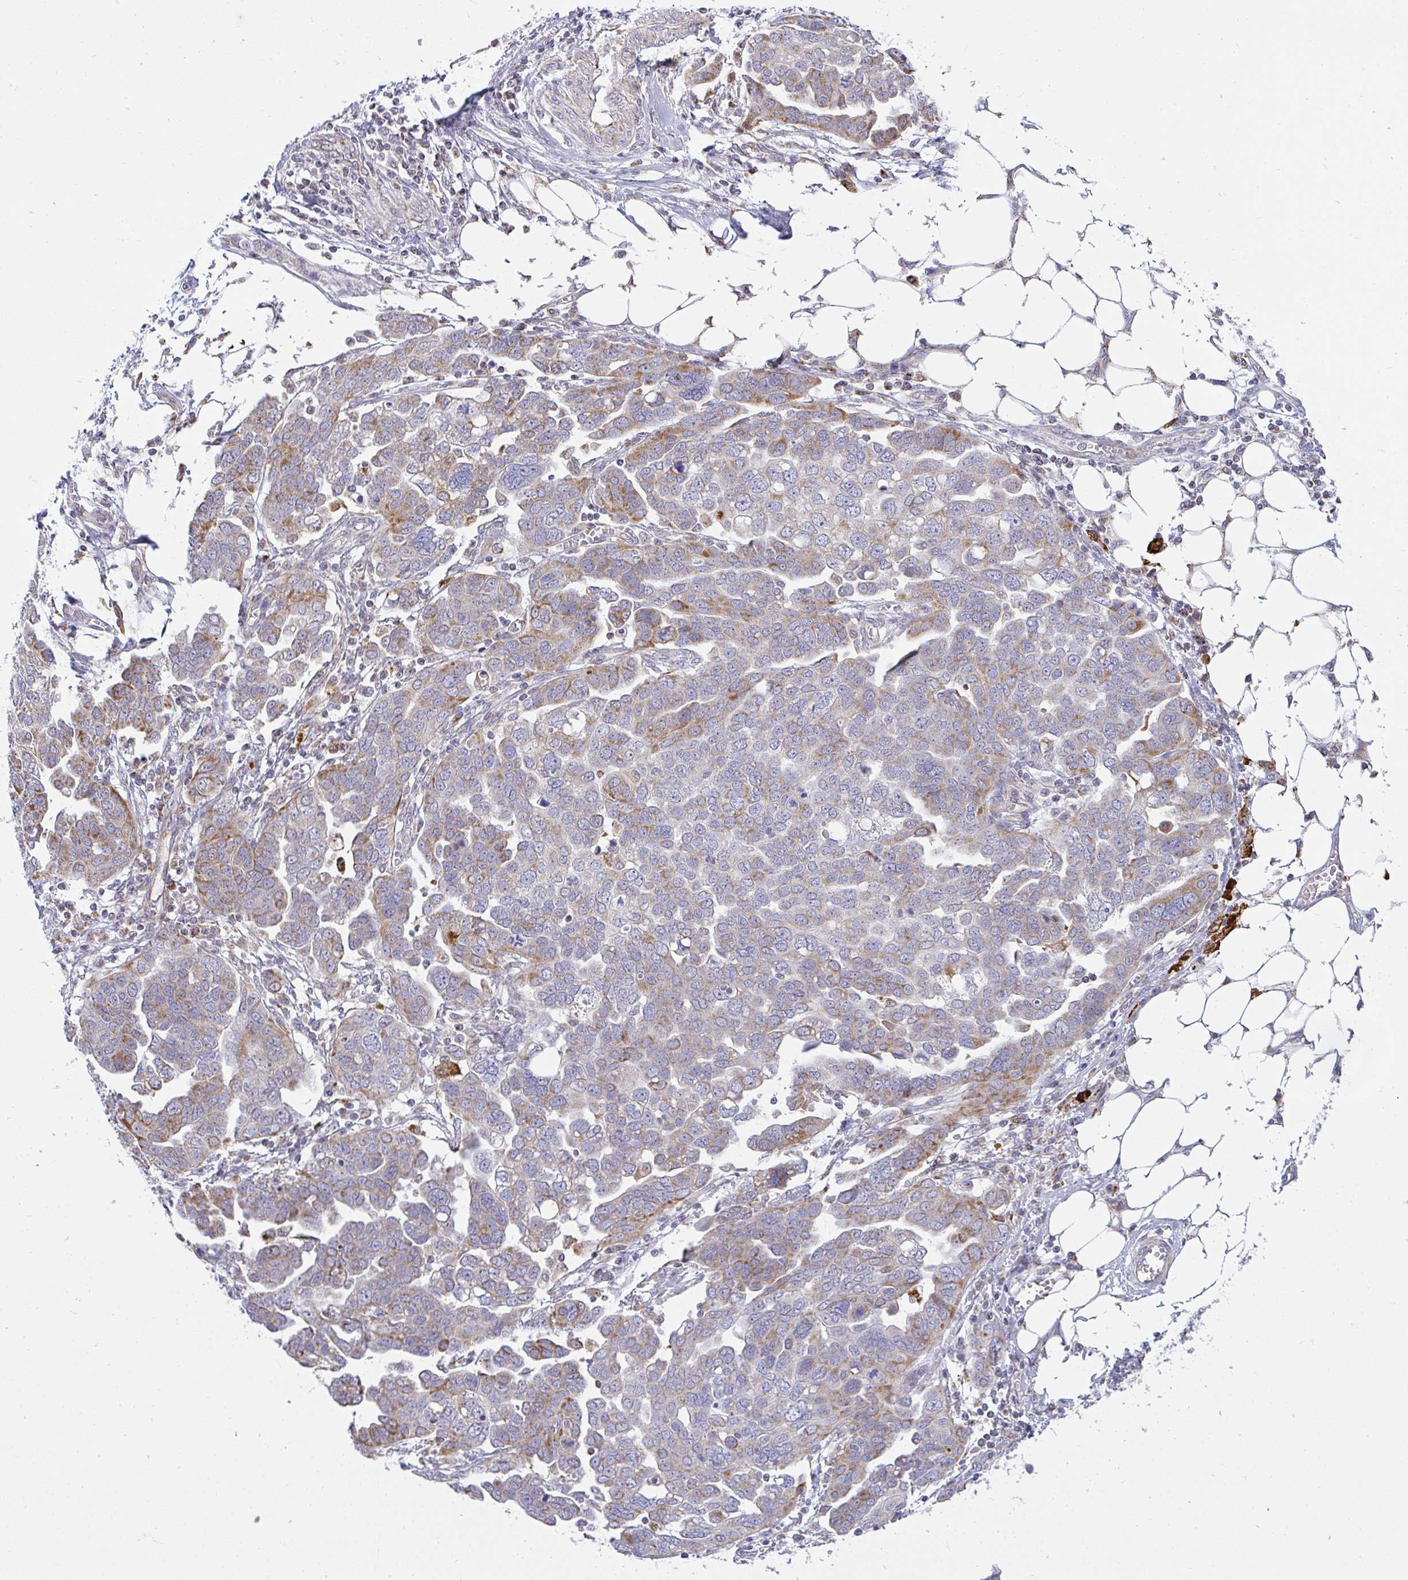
{"staining": {"intensity": "moderate", "quantity": ">75%", "location": "cytoplasmic/membranous"}, "tissue": "ovarian cancer", "cell_type": "Tumor cells", "image_type": "cancer", "snomed": [{"axis": "morphology", "description": "Cystadenocarcinoma, serous, NOS"}, {"axis": "topography", "description": "Ovary"}], "caption": "About >75% of tumor cells in human ovarian serous cystadenocarcinoma display moderate cytoplasmic/membranous protein staining as visualized by brown immunohistochemical staining.", "gene": "SRRM4", "patient": {"sex": "female", "age": 59}}